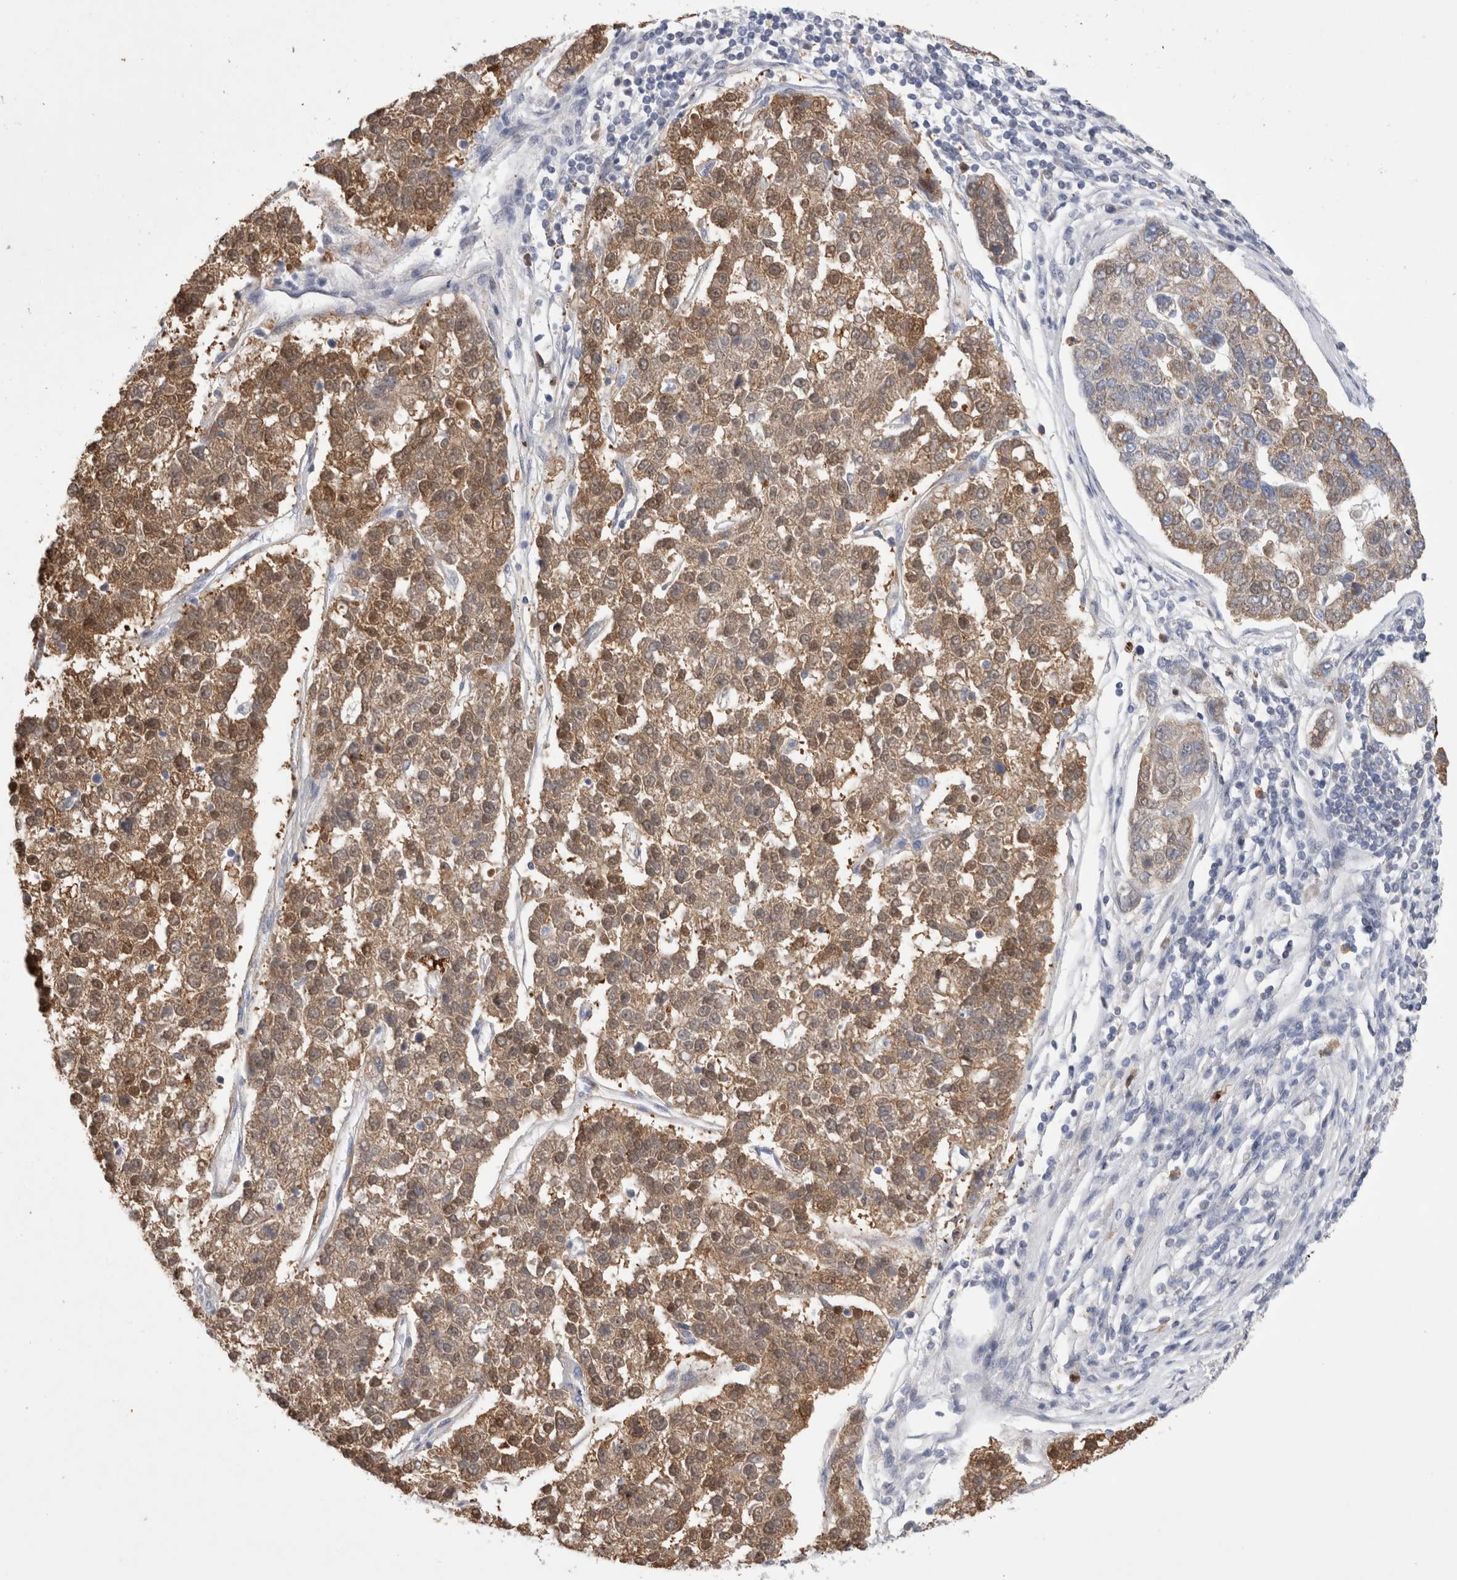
{"staining": {"intensity": "moderate", "quantity": ">75%", "location": "cytoplasmic/membranous"}, "tissue": "pancreatic cancer", "cell_type": "Tumor cells", "image_type": "cancer", "snomed": [{"axis": "morphology", "description": "Adenocarcinoma, NOS"}, {"axis": "topography", "description": "Pancreas"}], "caption": "Pancreatic cancer was stained to show a protein in brown. There is medium levels of moderate cytoplasmic/membranous positivity in approximately >75% of tumor cells.", "gene": "AGMAT", "patient": {"sex": "female", "age": 61}}